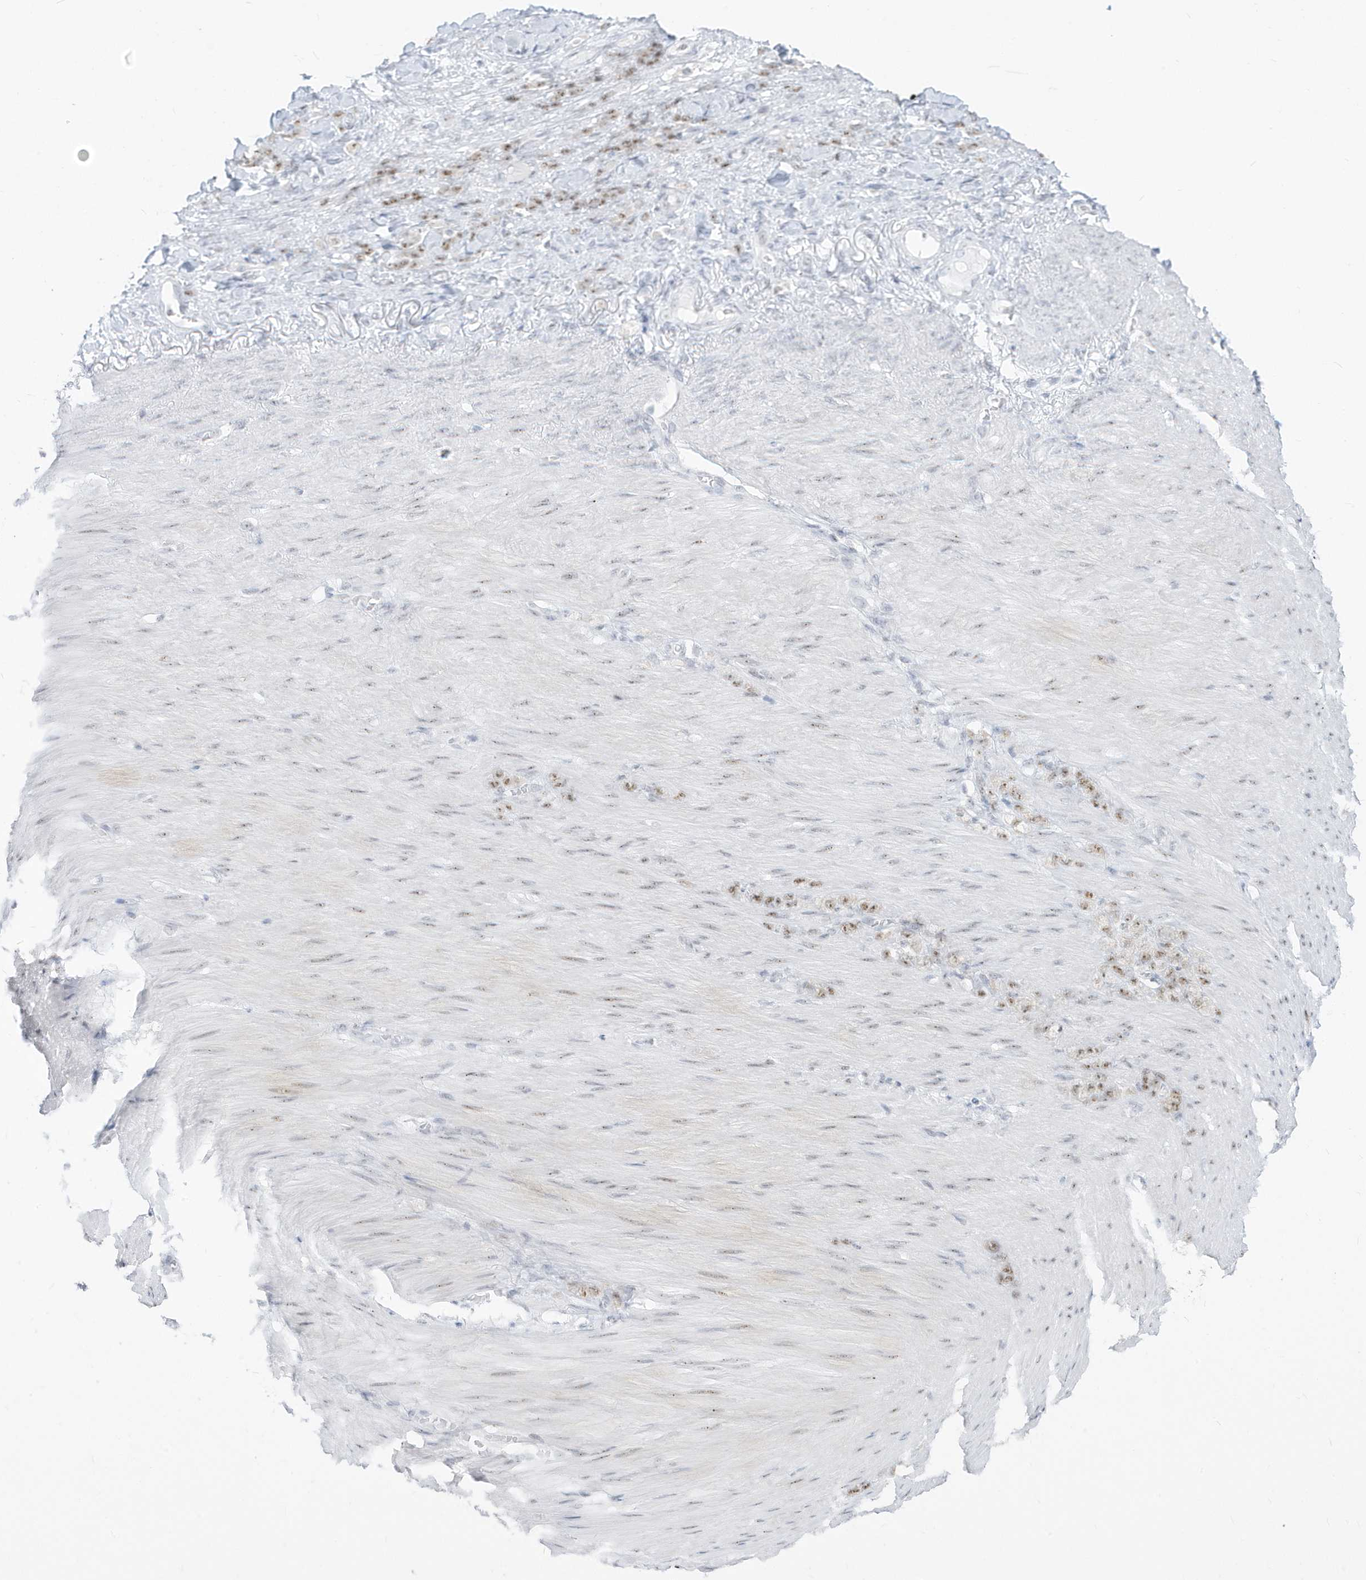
{"staining": {"intensity": "moderate", "quantity": ">75%", "location": "nuclear"}, "tissue": "stomach cancer", "cell_type": "Tumor cells", "image_type": "cancer", "snomed": [{"axis": "morphology", "description": "Normal tissue, NOS"}, {"axis": "morphology", "description": "Adenocarcinoma, NOS"}, {"axis": "topography", "description": "Stomach"}], "caption": "This is an image of immunohistochemistry staining of stomach cancer (adenocarcinoma), which shows moderate positivity in the nuclear of tumor cells.", "gene": "PLEKHN1", "patient": {"sex": "male", "age": 82}}